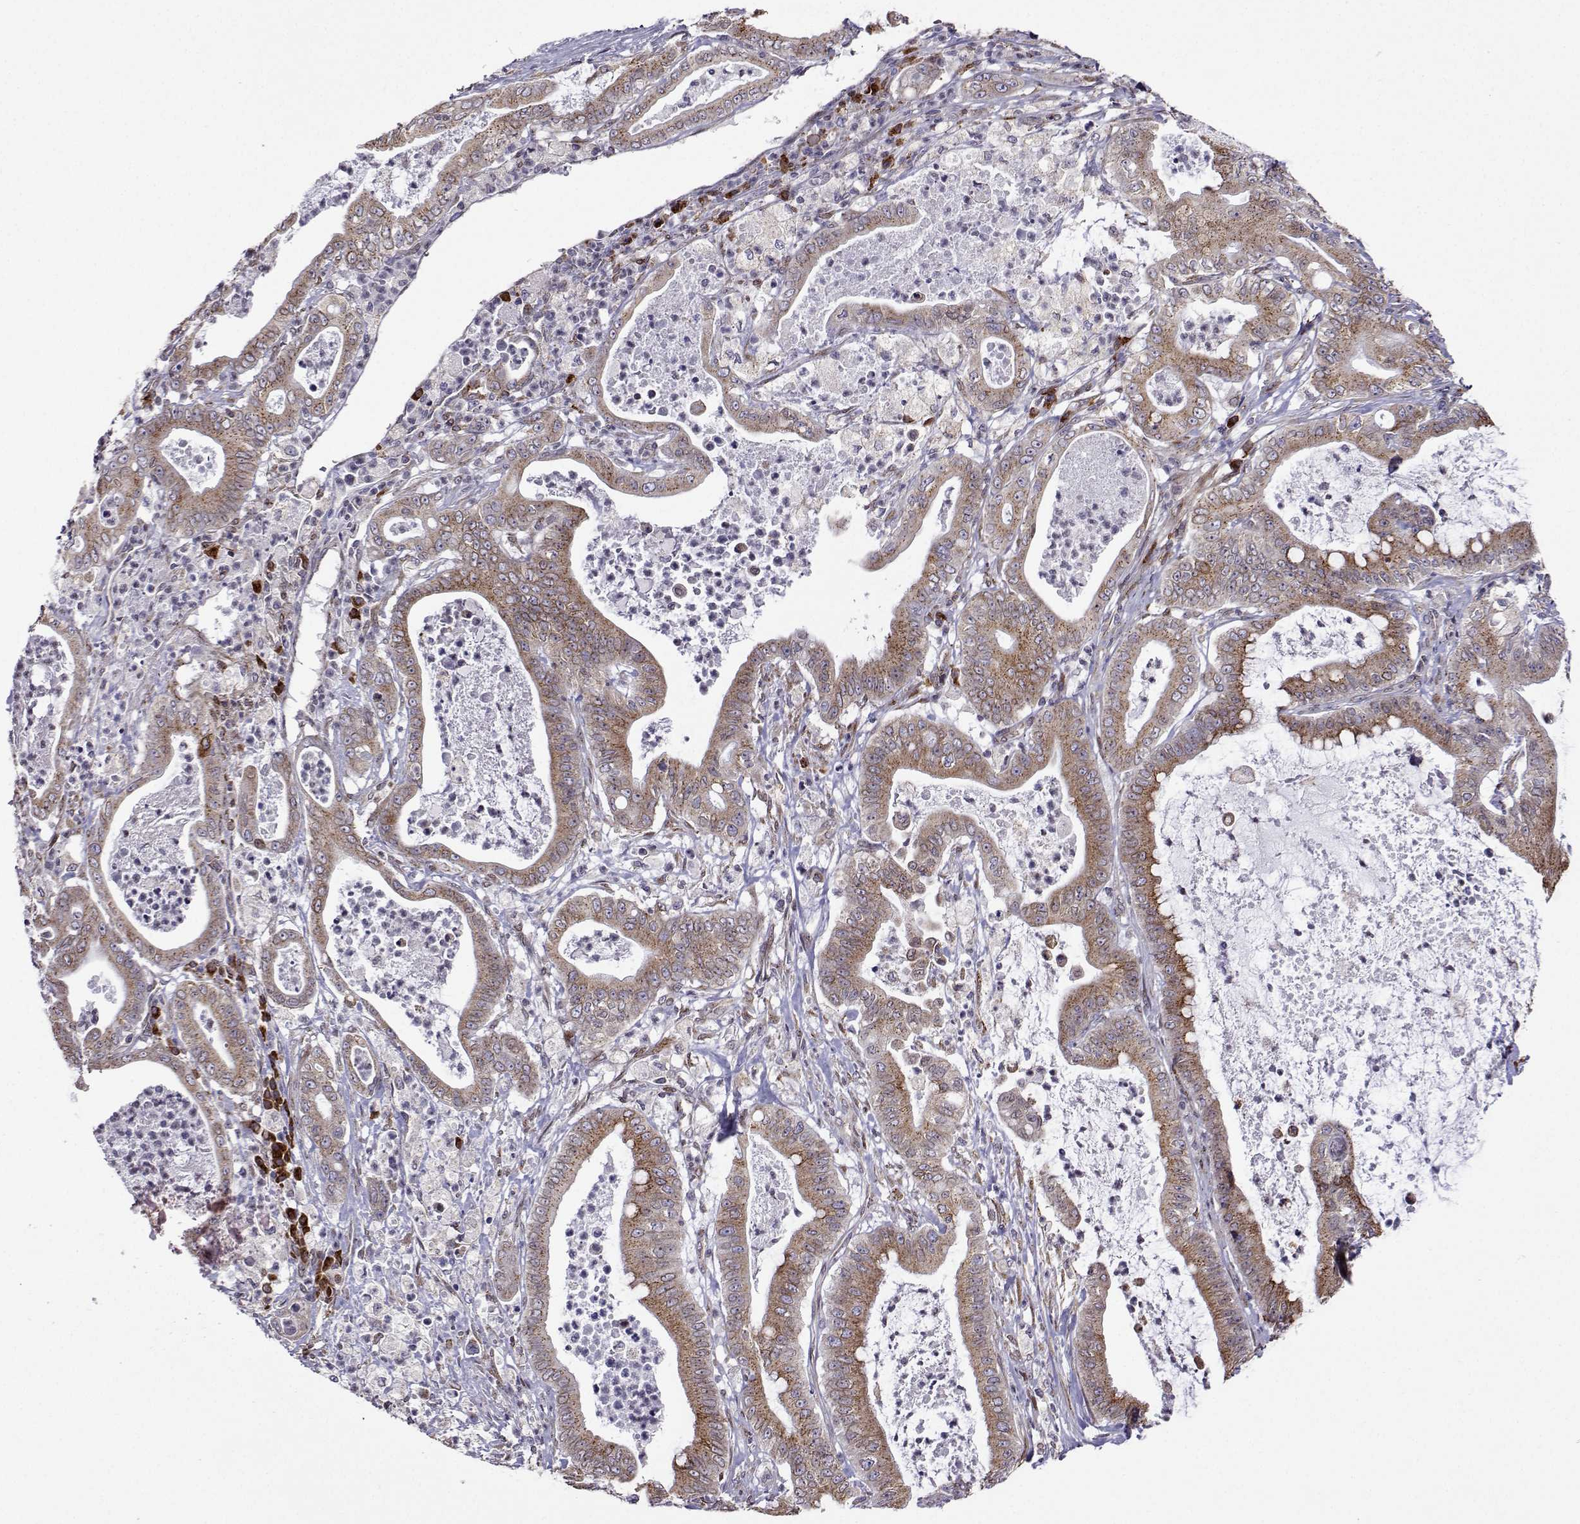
{"staining": {"intensity": "moderate", "quantity": ">75%", "location": "cytoplasmic/membranous"}, "tissue": "pancreatic cancer", "cell_type": "Tumor cells", "image_type": "cancer", "snomed": [{"axis": "morphology", "description": "Adenocarcinoma, NOS"}, {"axis": "topography", "description": "Pancreas"}], "caption": "Brown immunohistochemical staining in pancreatic cancer exhibits moderate cytoplasmic/membranous expression in about >75% of tumor cells. The protein of interest is stained brown, and the nuclei are stained in blue (DAB IHC with brightfield microscopy, high magnification).", "gene": "PGRMC2", "patient": {"sex": "male", "age": 71}}